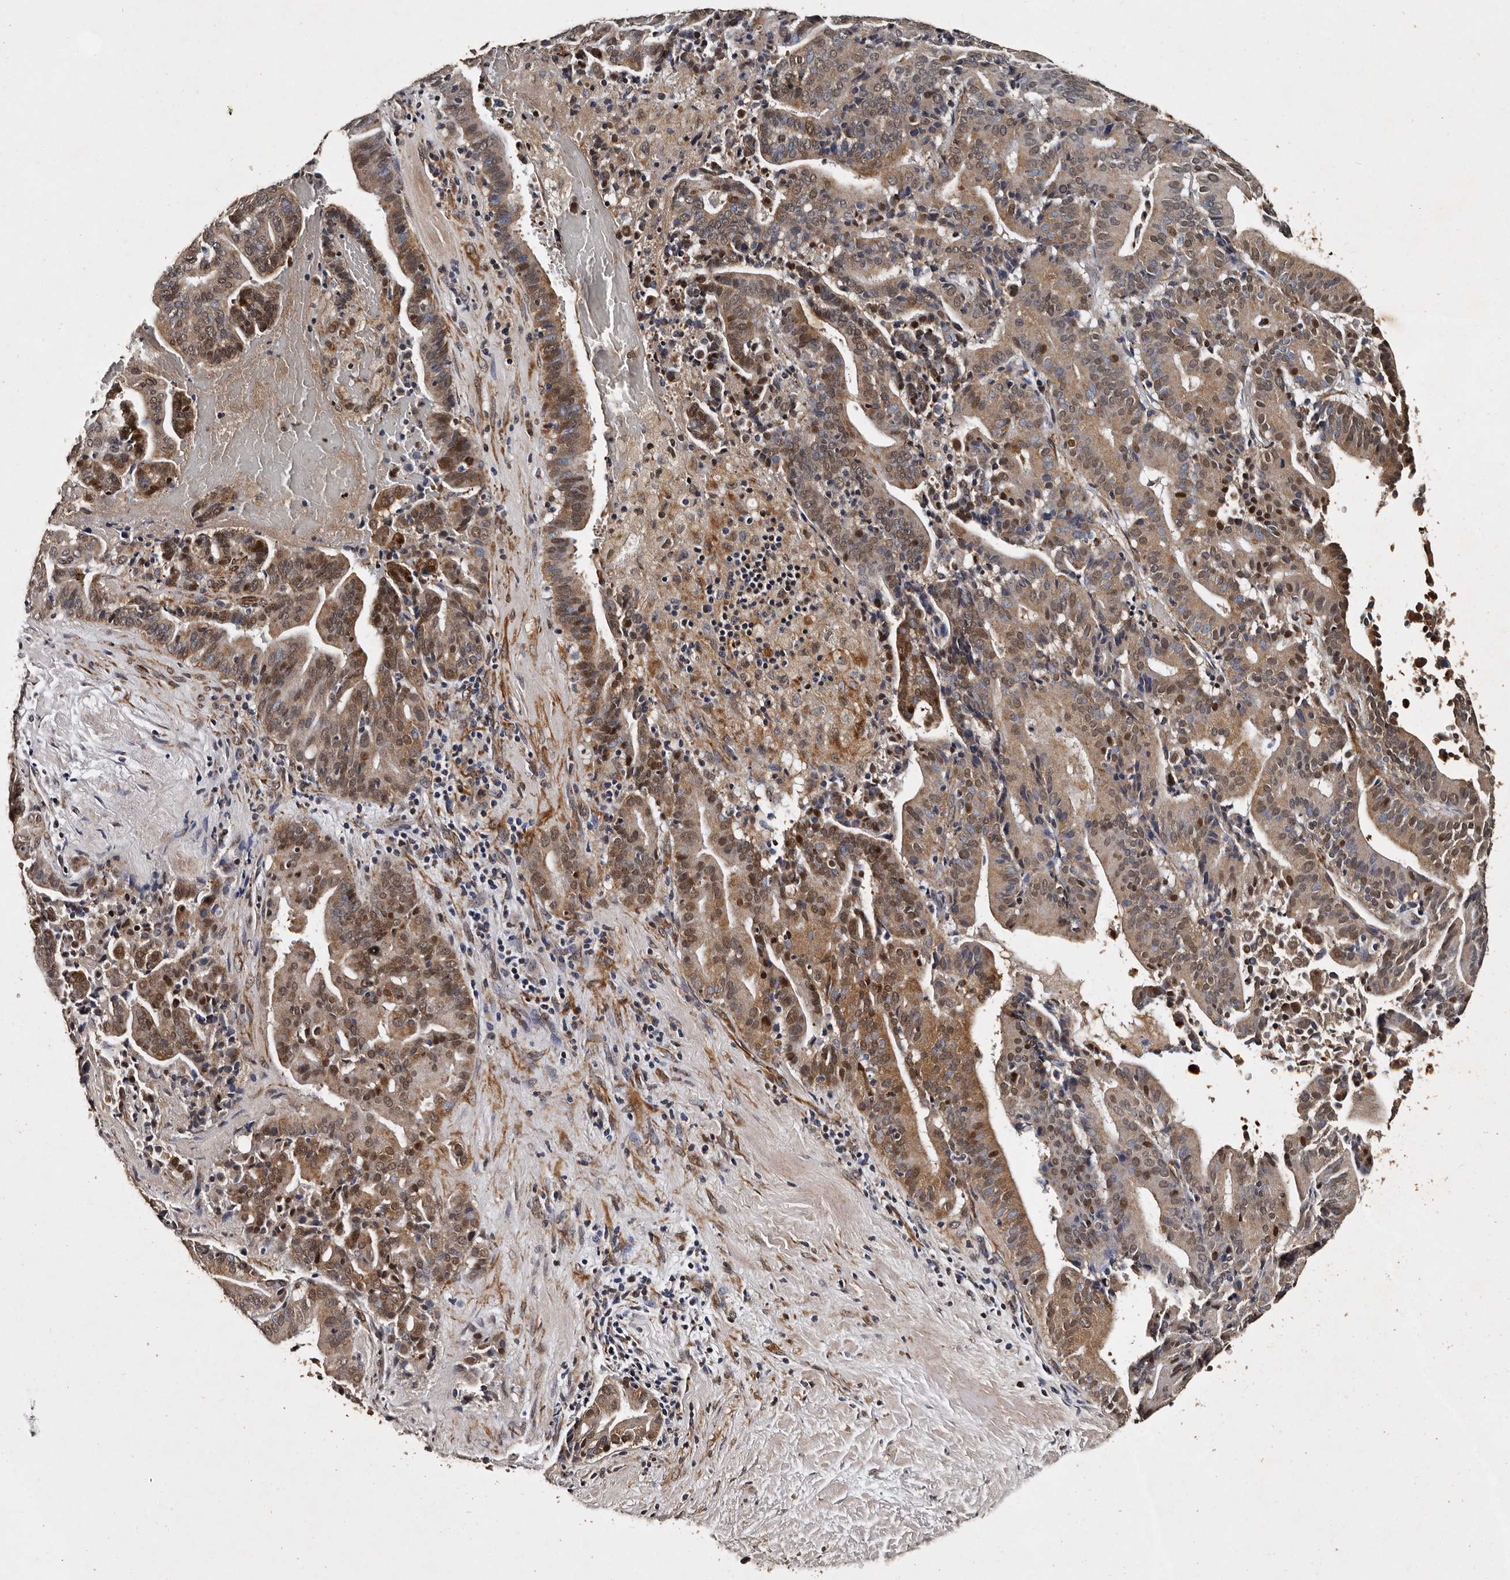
{"staining": {"intensity": "moderate", "quantity": ">75%", "location": "cytoplasmic/membranous,nuclear"}, "tissue": "liver cancer", "cell_type": "Tumor cells", "image_type": "cancer", "snomed": [{"axis": "morphology", "description": "Cholangiocarcinoma"}, {"axis": "topography", "description": "Liver"}], "caption": "The micrograph exhibits immunohistochemical staining of liver cancer. There is moderate cytoplasmic/membranous and nuclear positivity is appreciated in approximately >75% of tumor cells.", "gene": "CPNE3", "patient": {"sex": "female", "age": 75}}